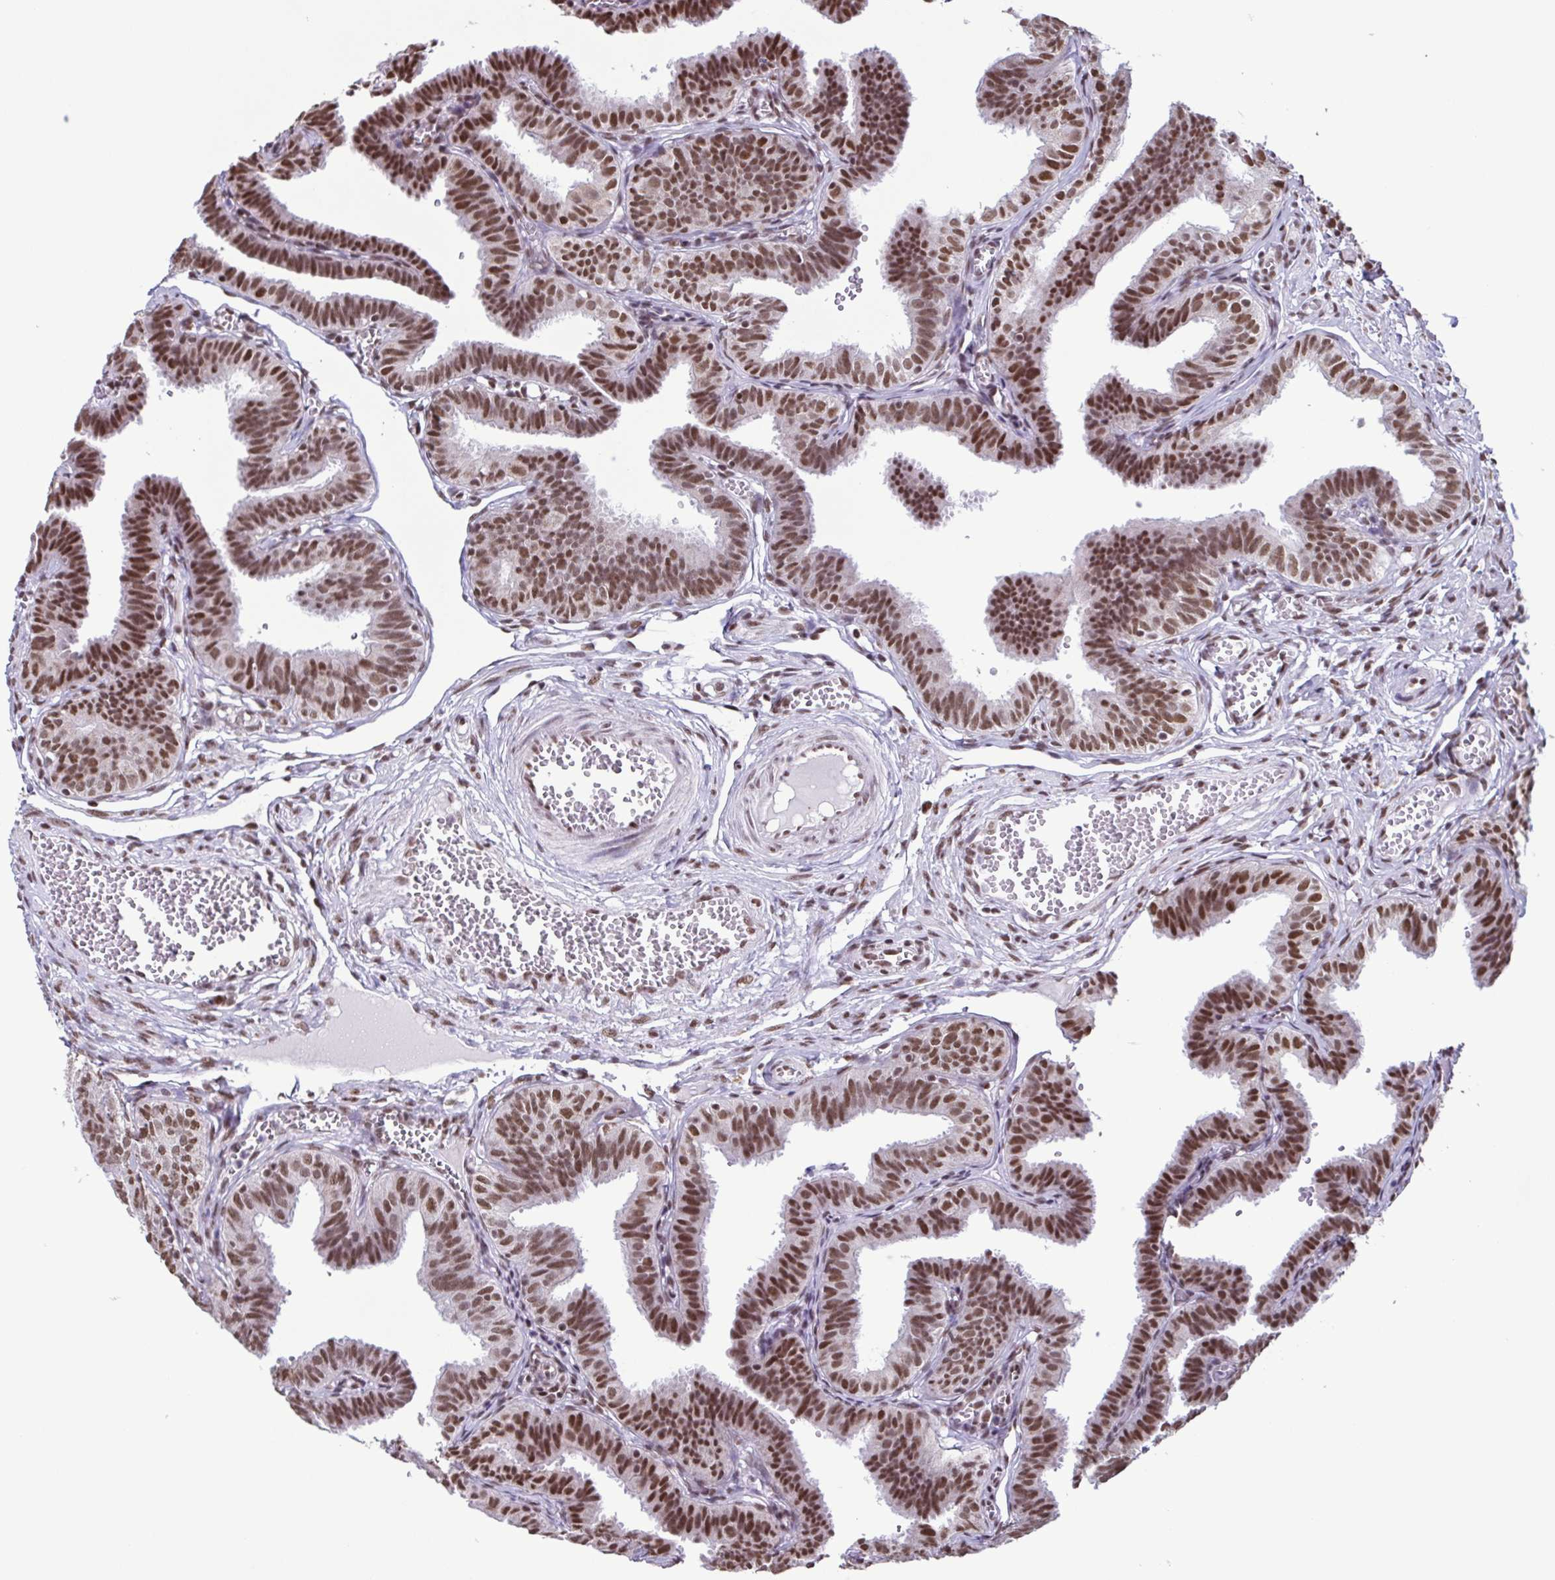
{"staining": {"intensity": "moderate", "quantity": ">75%", "location": "nuclear"}, "tissue": "fallopian tube", "cell_type": "Glandular cells", "image_type": "normal", "snomed": [{"axis": "morphology", "description": "Normal tissue, NOS"}, {"axis": "topography", "description": "Fallopian tube"}], "caption": "Fallopian tube stained with a protein marker displays moderate staining in glandular cells.", "gene": "TIMM21", "patient": {"sex": "female", "age": 25}}